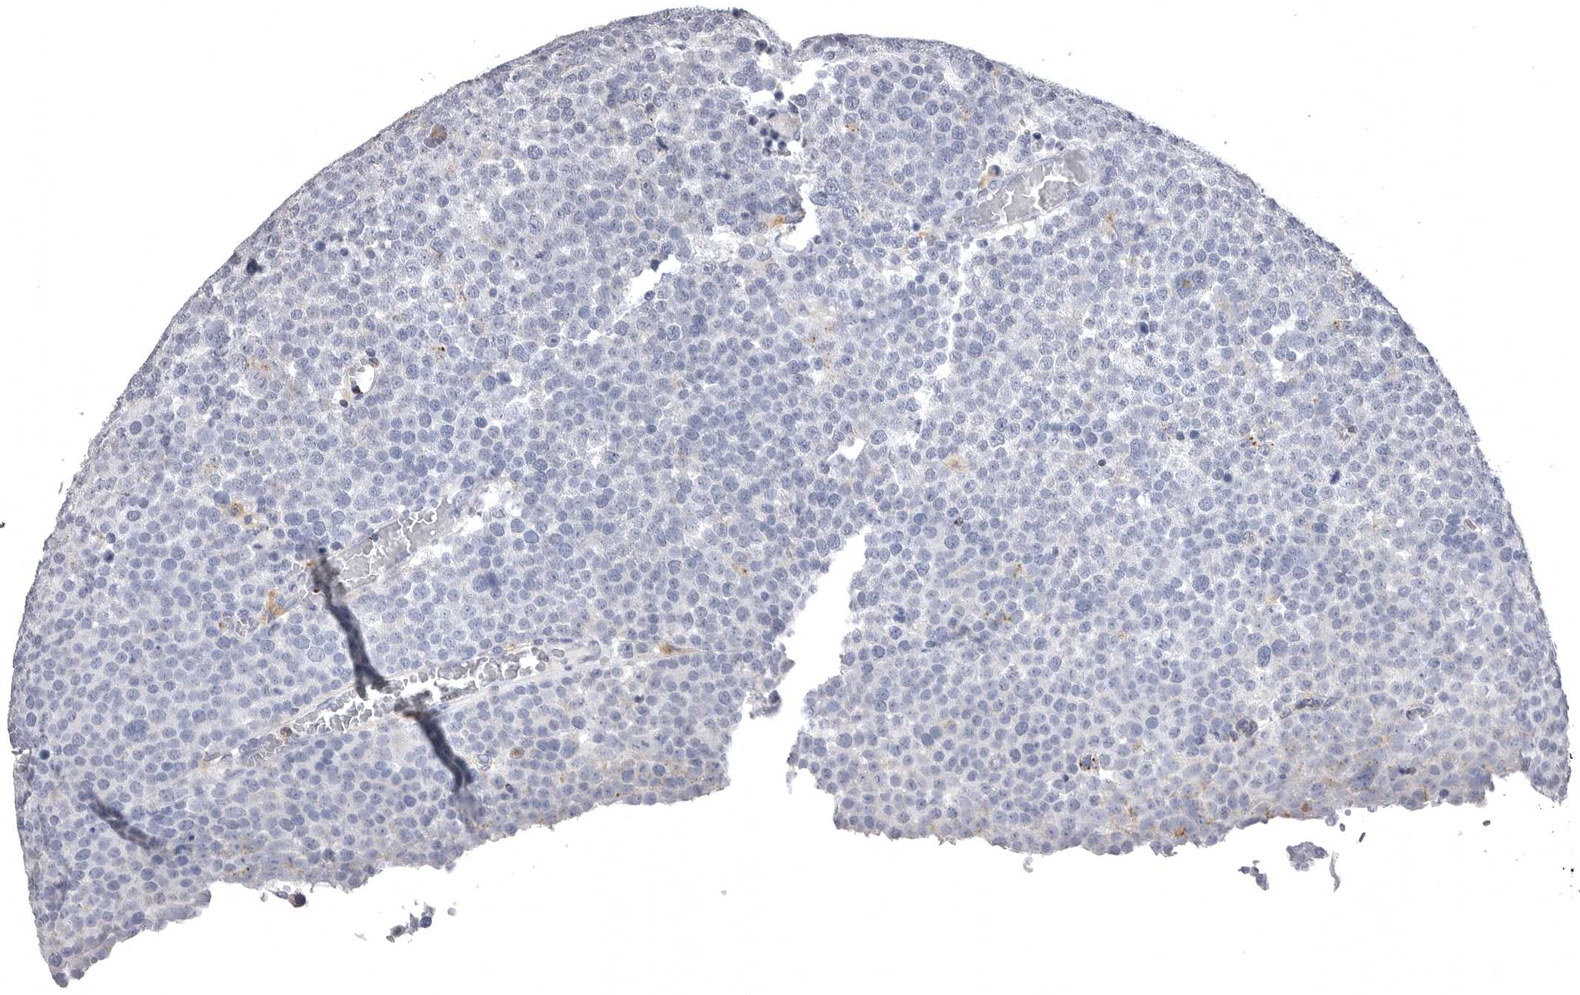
{"staining": {"intensity": "negative", "quantity": "none", "location": "none"}, "tissue": "testis cancer", "cell_type": "Tumor cells", "image_type": "cancer", "snomed": [{"axis": "morphology", "description": "Seminoma, NOS"}, {"axis": "topography", "description": "Testis"}], "caption": "DAB (3,3'-diaminobenzidine) immunohistochemical staining of human seminoma (testis) demonstrates no significant expression in tumor cells.", "gene": "PSPN", "patient": {"sex": "male", "age": 71}}